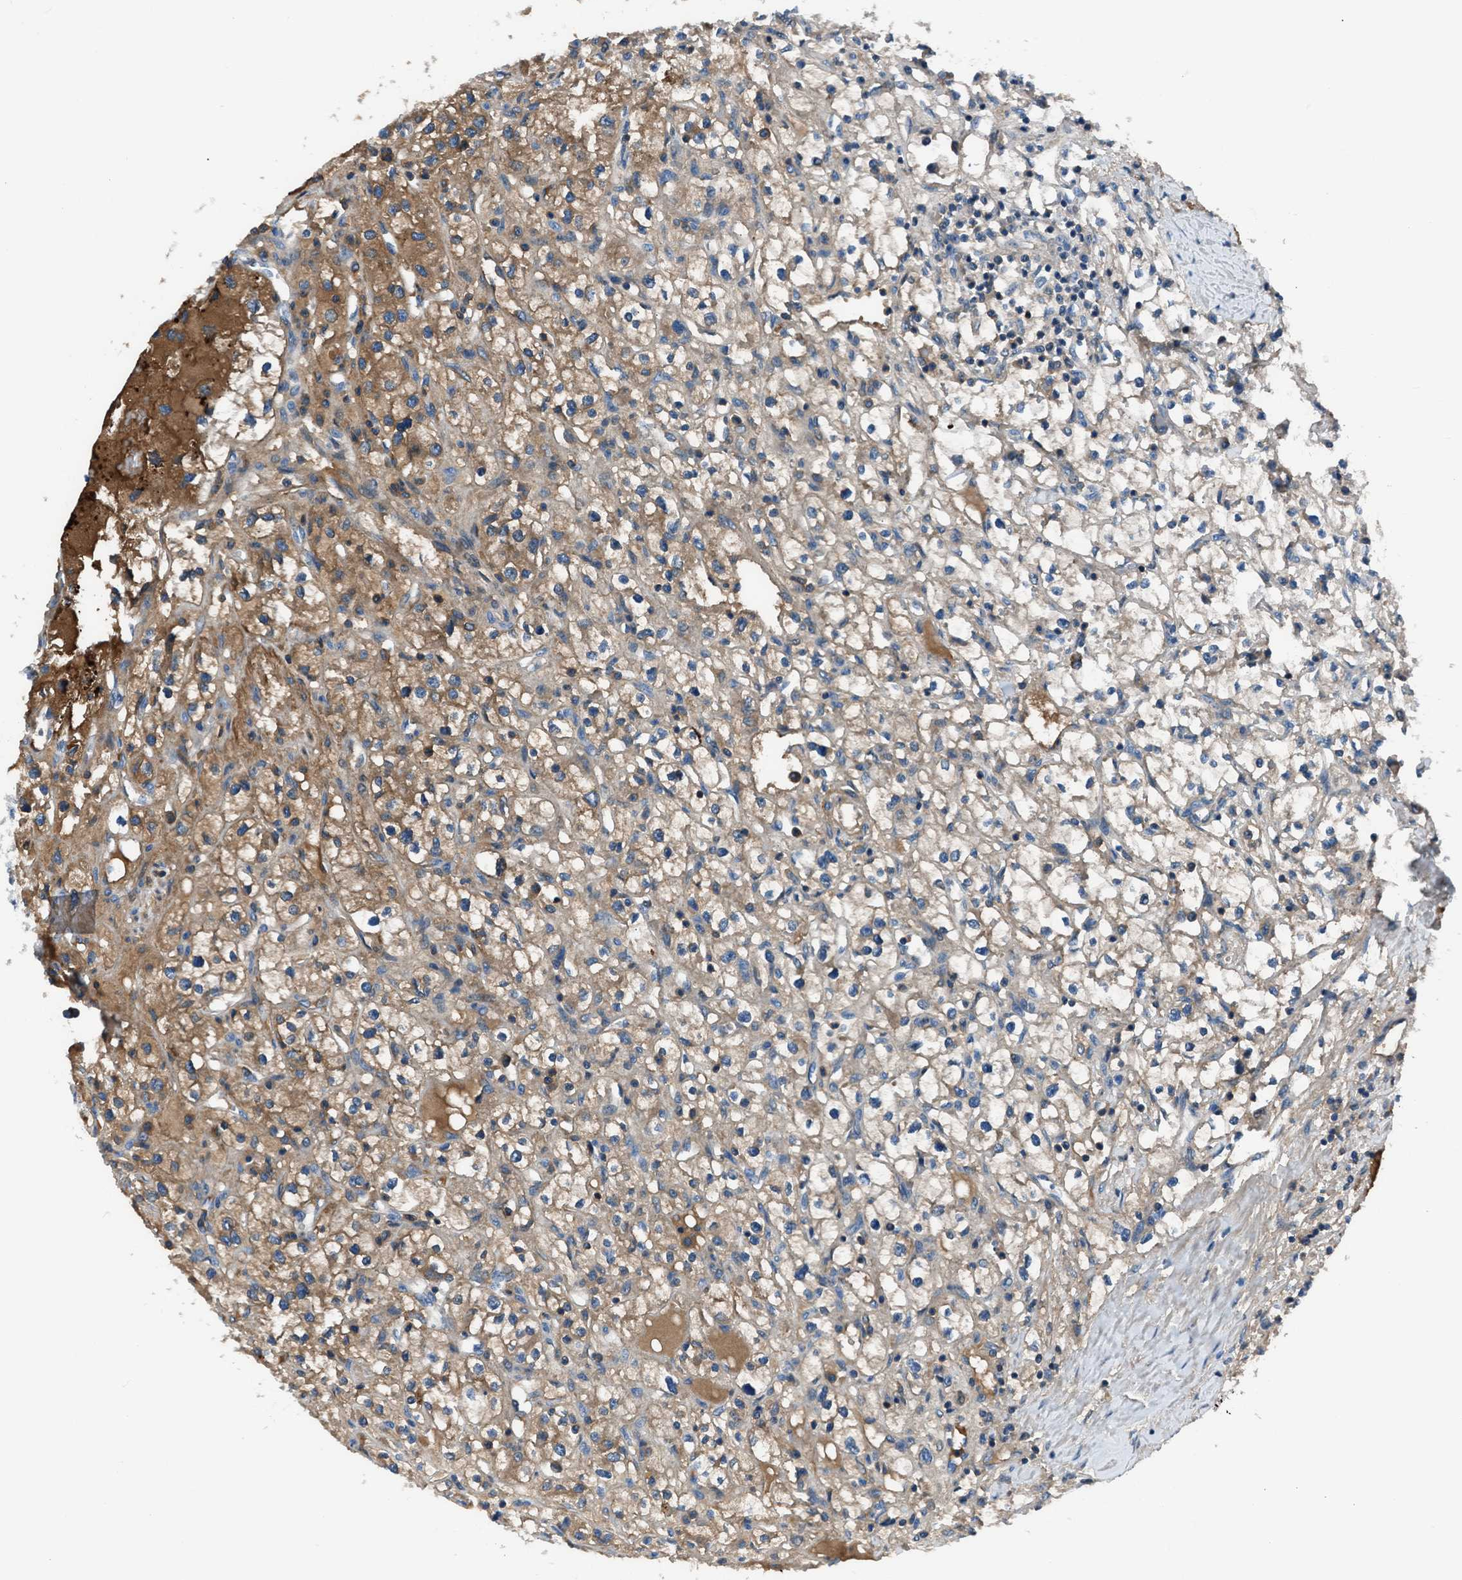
{"staining": {"intensity": "moderate", "quantity": "<25%", "location": "cytoplasmic/membranous"}, "tissue": "renal cancer", "cell_type": "Tumor cells", "image_type": "cancer", "snomed": [{"axis": "morphology", "description": "Adenocarcinoma, NOS"}, {"axis": "topography", "description": "Kidney"}], "caption": "Human renal cancer (adenocarcinoma) stained with a protein marker shows moderate staining in tumor cells.", "gene": "SLC38A6", "patient": {"sex": "male", "age": 56}}